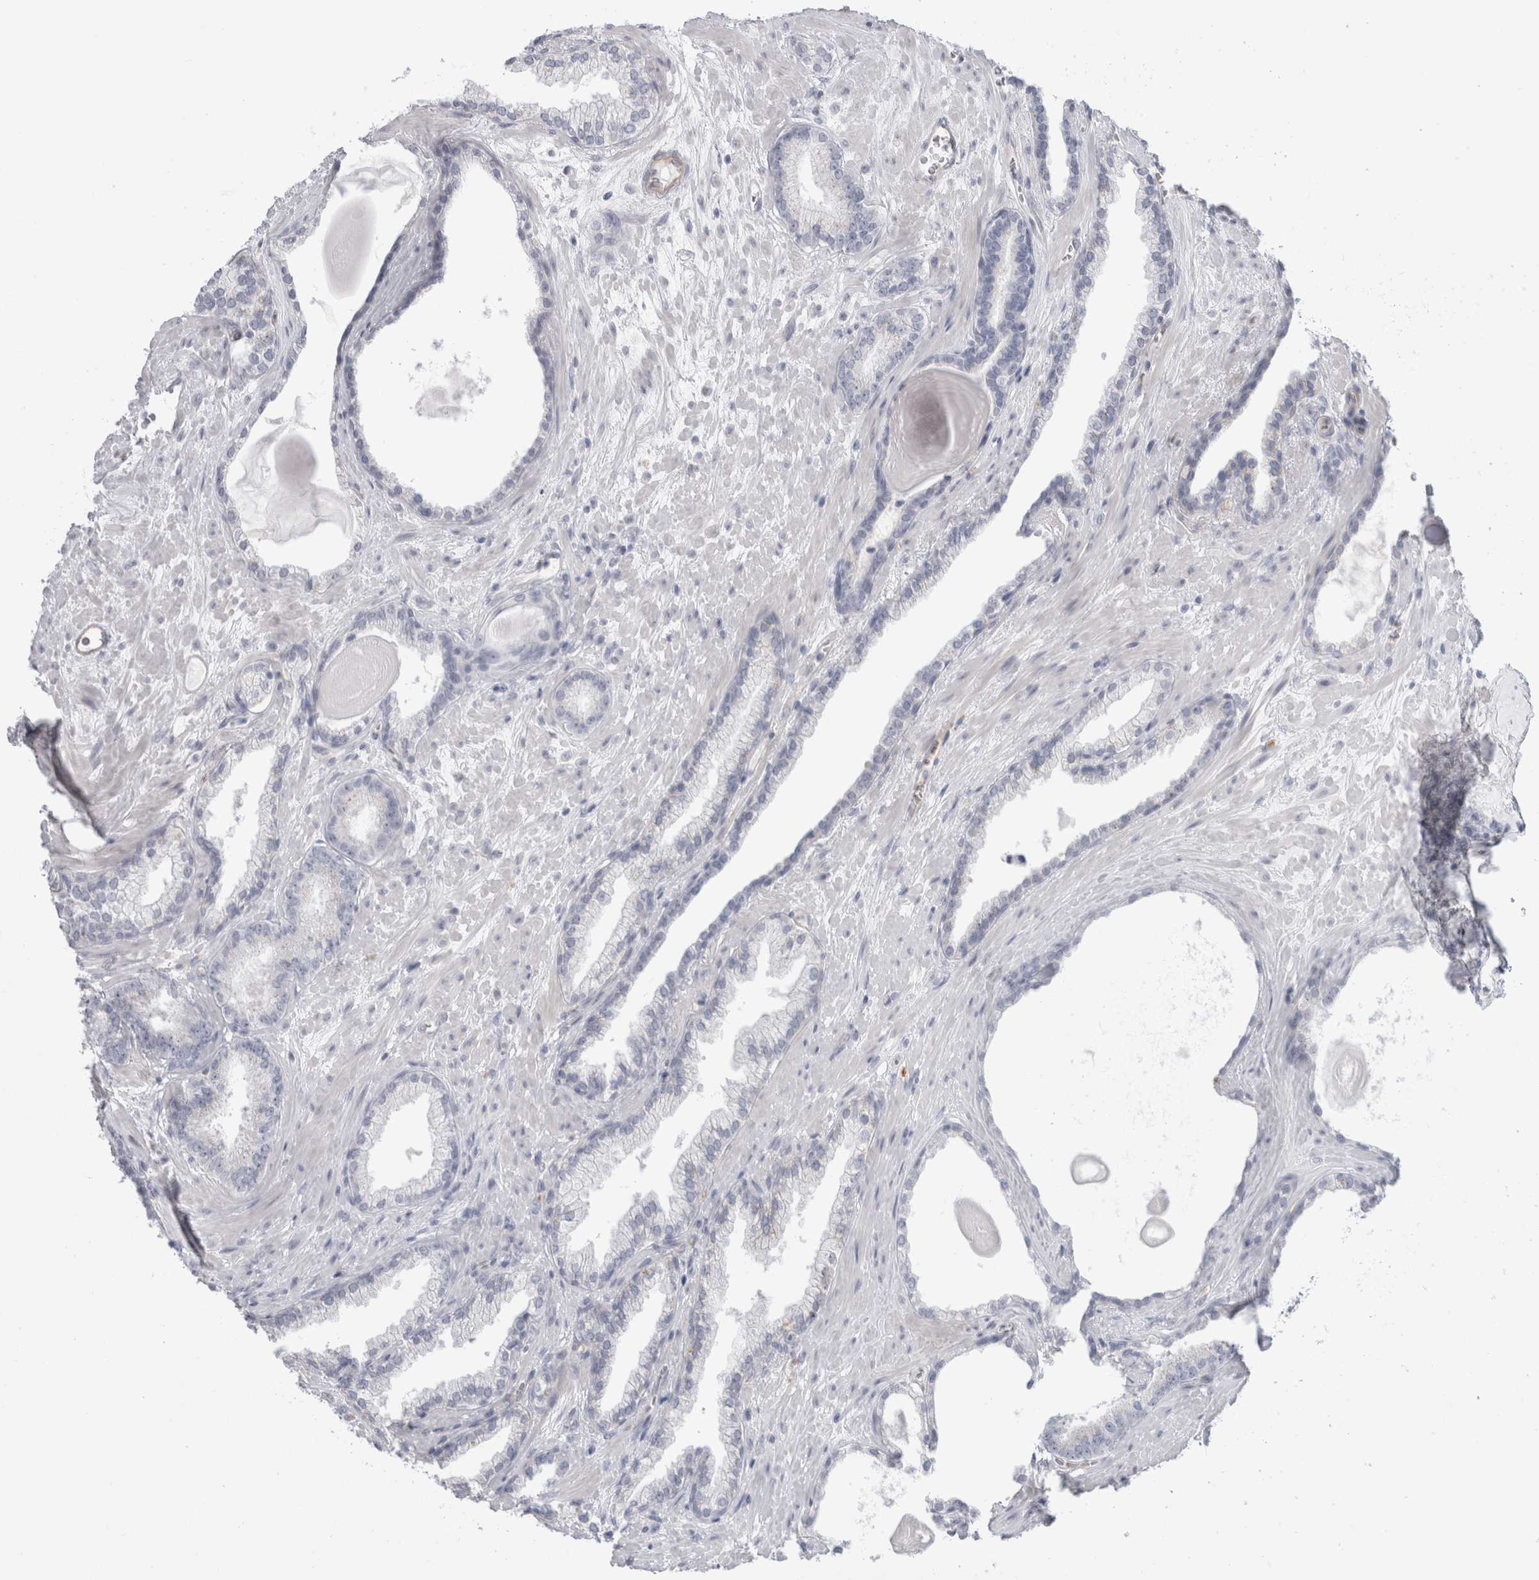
{"staining": {"intensity": "negative", "quantity": "none", "location": "none"}, "tissue": "prostate cancer", "cell_type": "Tumor cells", "image_type": "cancer", "snomed": [{"axis": "morphology", "description": "Adenocarcinoma, Low grade"}, {"axis": "topography", "description": "Prostate"}], "caption": "Human prostate cancer (adenocarcinoma (low-grade)) stained for a protein using IHC displays no expression in tumor cells.", "gene": "ANKMY1", "patient": {"sex": "male", "age": 70}}